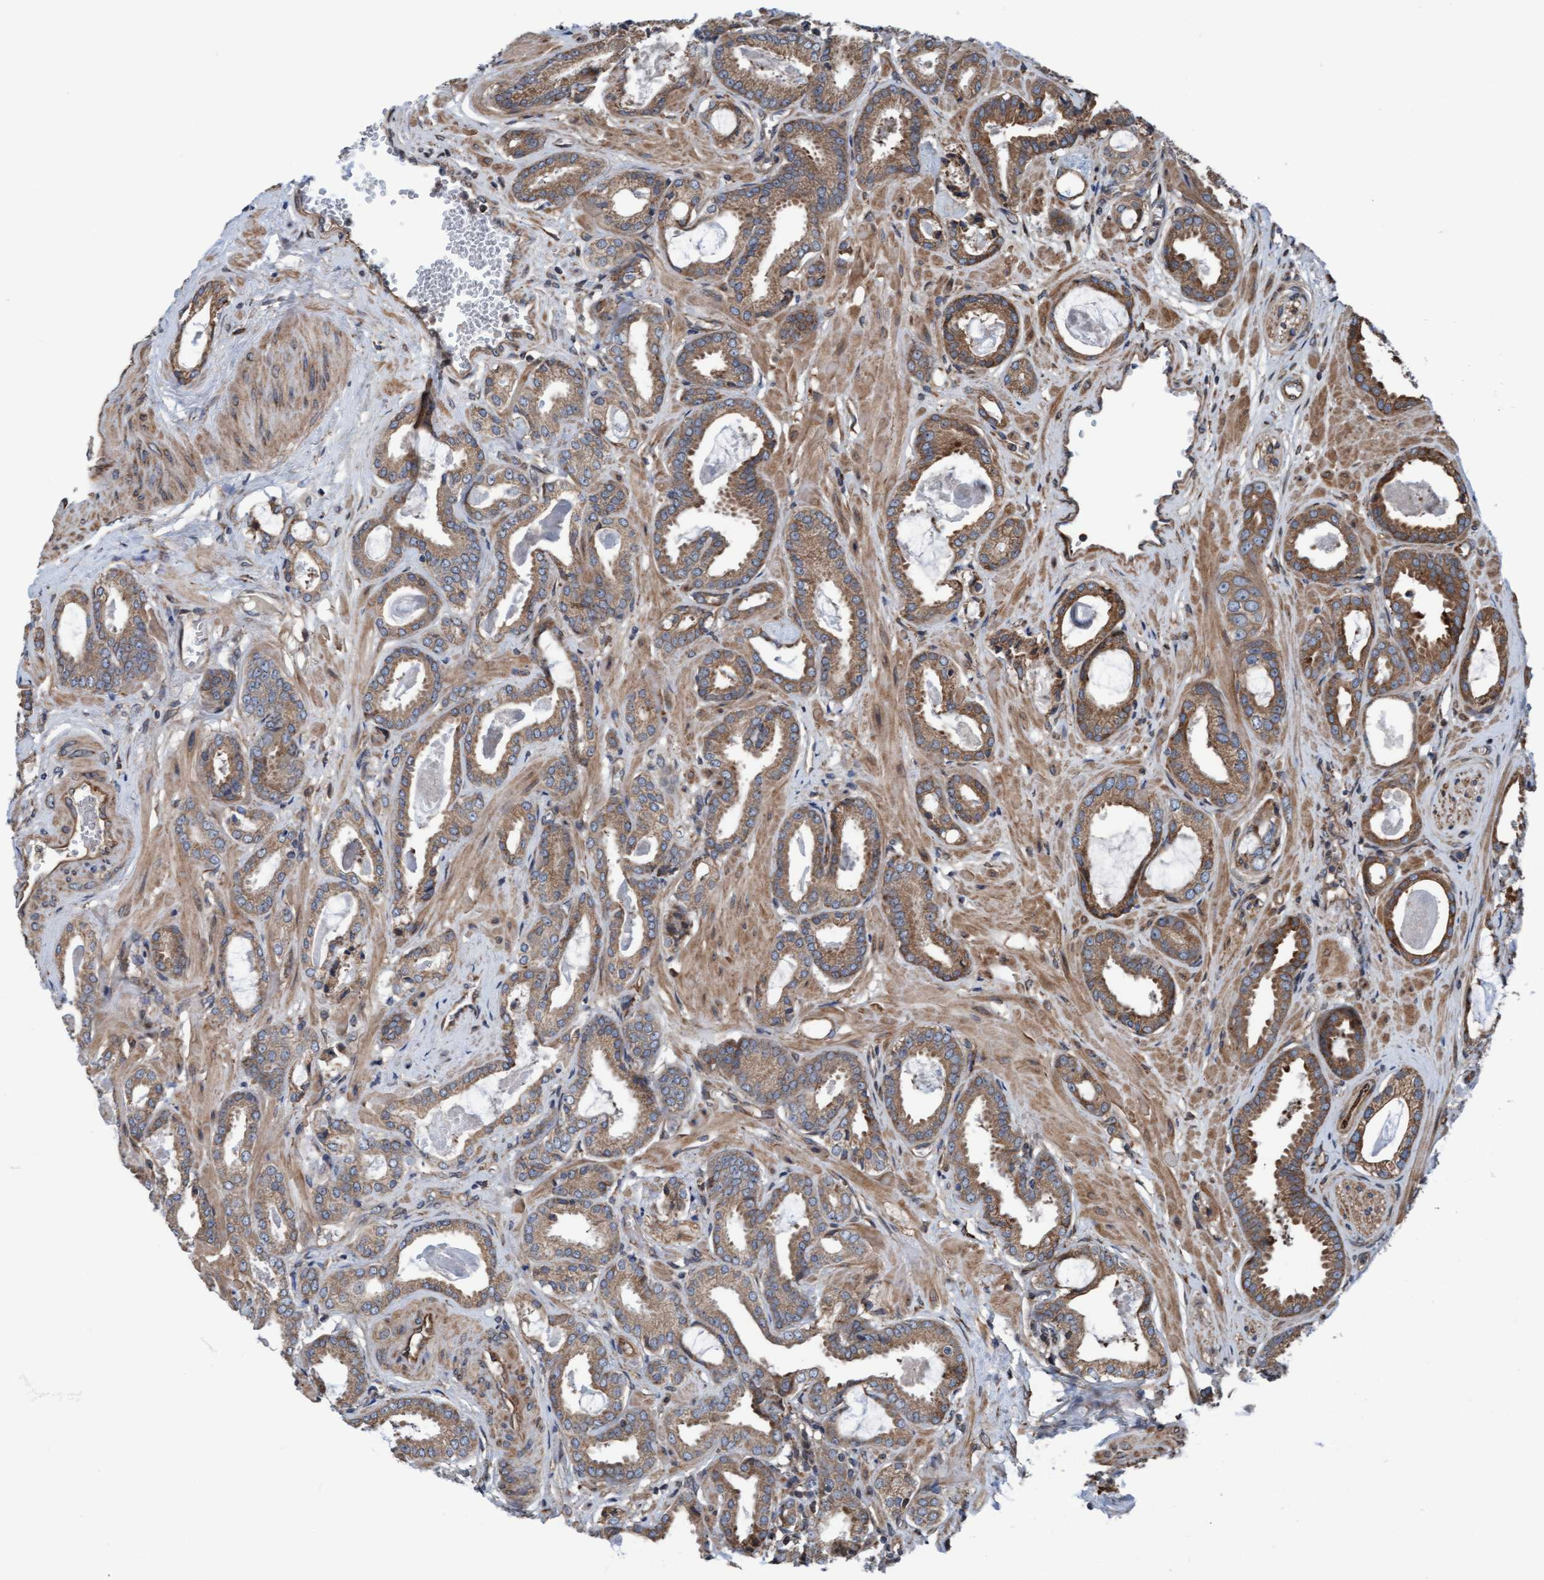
{"staining": {"intensity": "moderate", "quantity": ">75%", "location": "cytoplasmic/membranous"}, "tissue": "prostate cancer", "cell_type": "Tumor cells", "image_type": "cancer", "snomed": [{"axis": "morphology", "description": "Adenocarcinoma, Low grade"}, {"axis": "topography", "description": "Prostate"}], "caption": "This is a micrograph of immunohistochemistry (IHC) staining of prostate low-grade adenocarcinoma, which shows moderate positivity in the cytoplasmic/membranous of tumor cells.", "gene": "RAP1GAP2", "patient": {"sex": "male", "age": 53}}